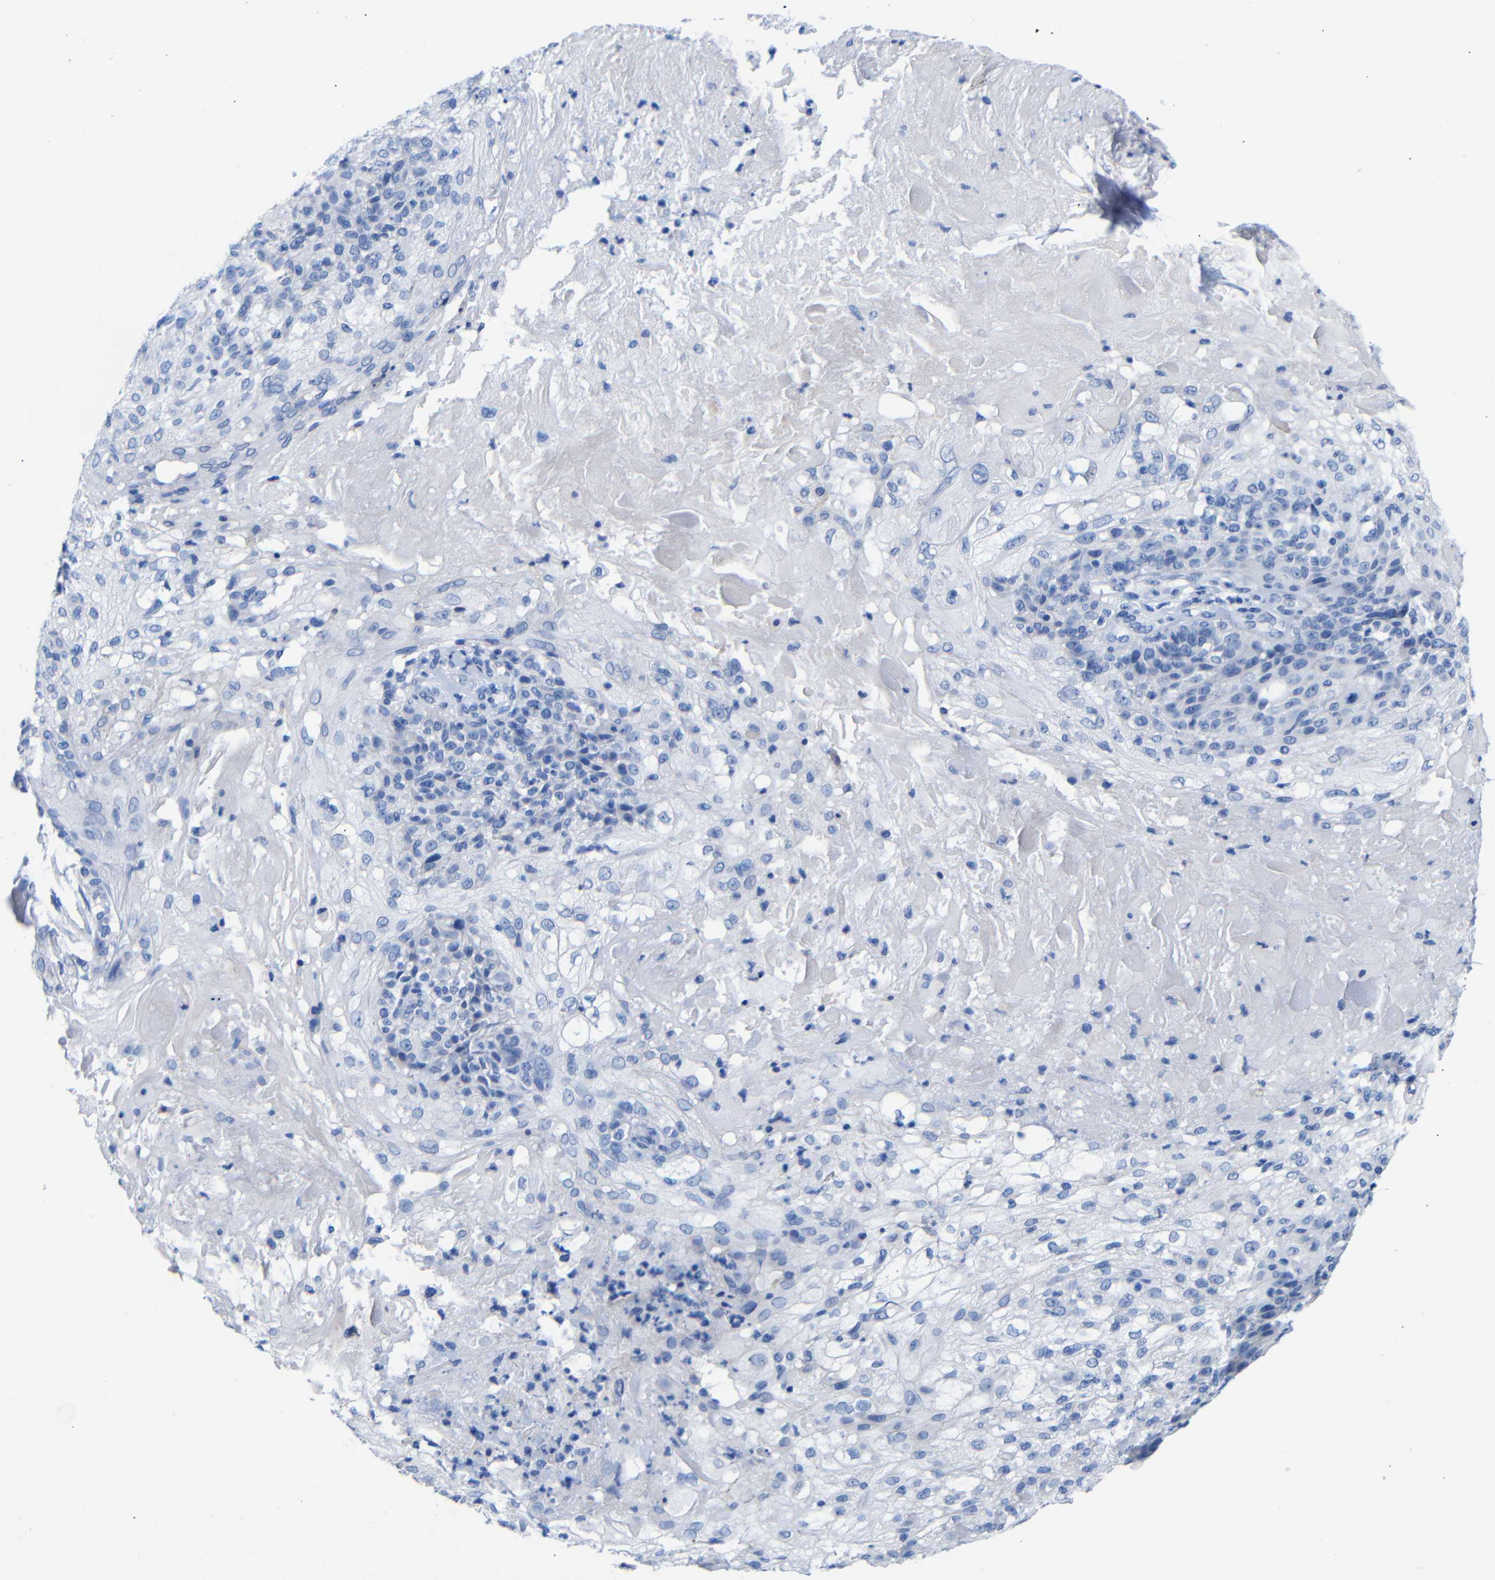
{"staining": {"intensity": "negative", "quantity": "none", "location": "none"}, "tissue": "skin cancer", "cell_type": "Tumor cells", "image_type": "cancer", "snomed": [{"axis": "morphology", "description": "Normal tissue, NOS"}, {"axis": "morphology", "description": "Squamous cell carcinoma, NOS"}, {"axis": "topography", "description": "Skin"}], "caption": "The image exhibits no significant staining in tumor cells of squamous cell carcinoma (skin).", "gene": "CGNL1", "patient": {"sex": "female", "age": 83}}